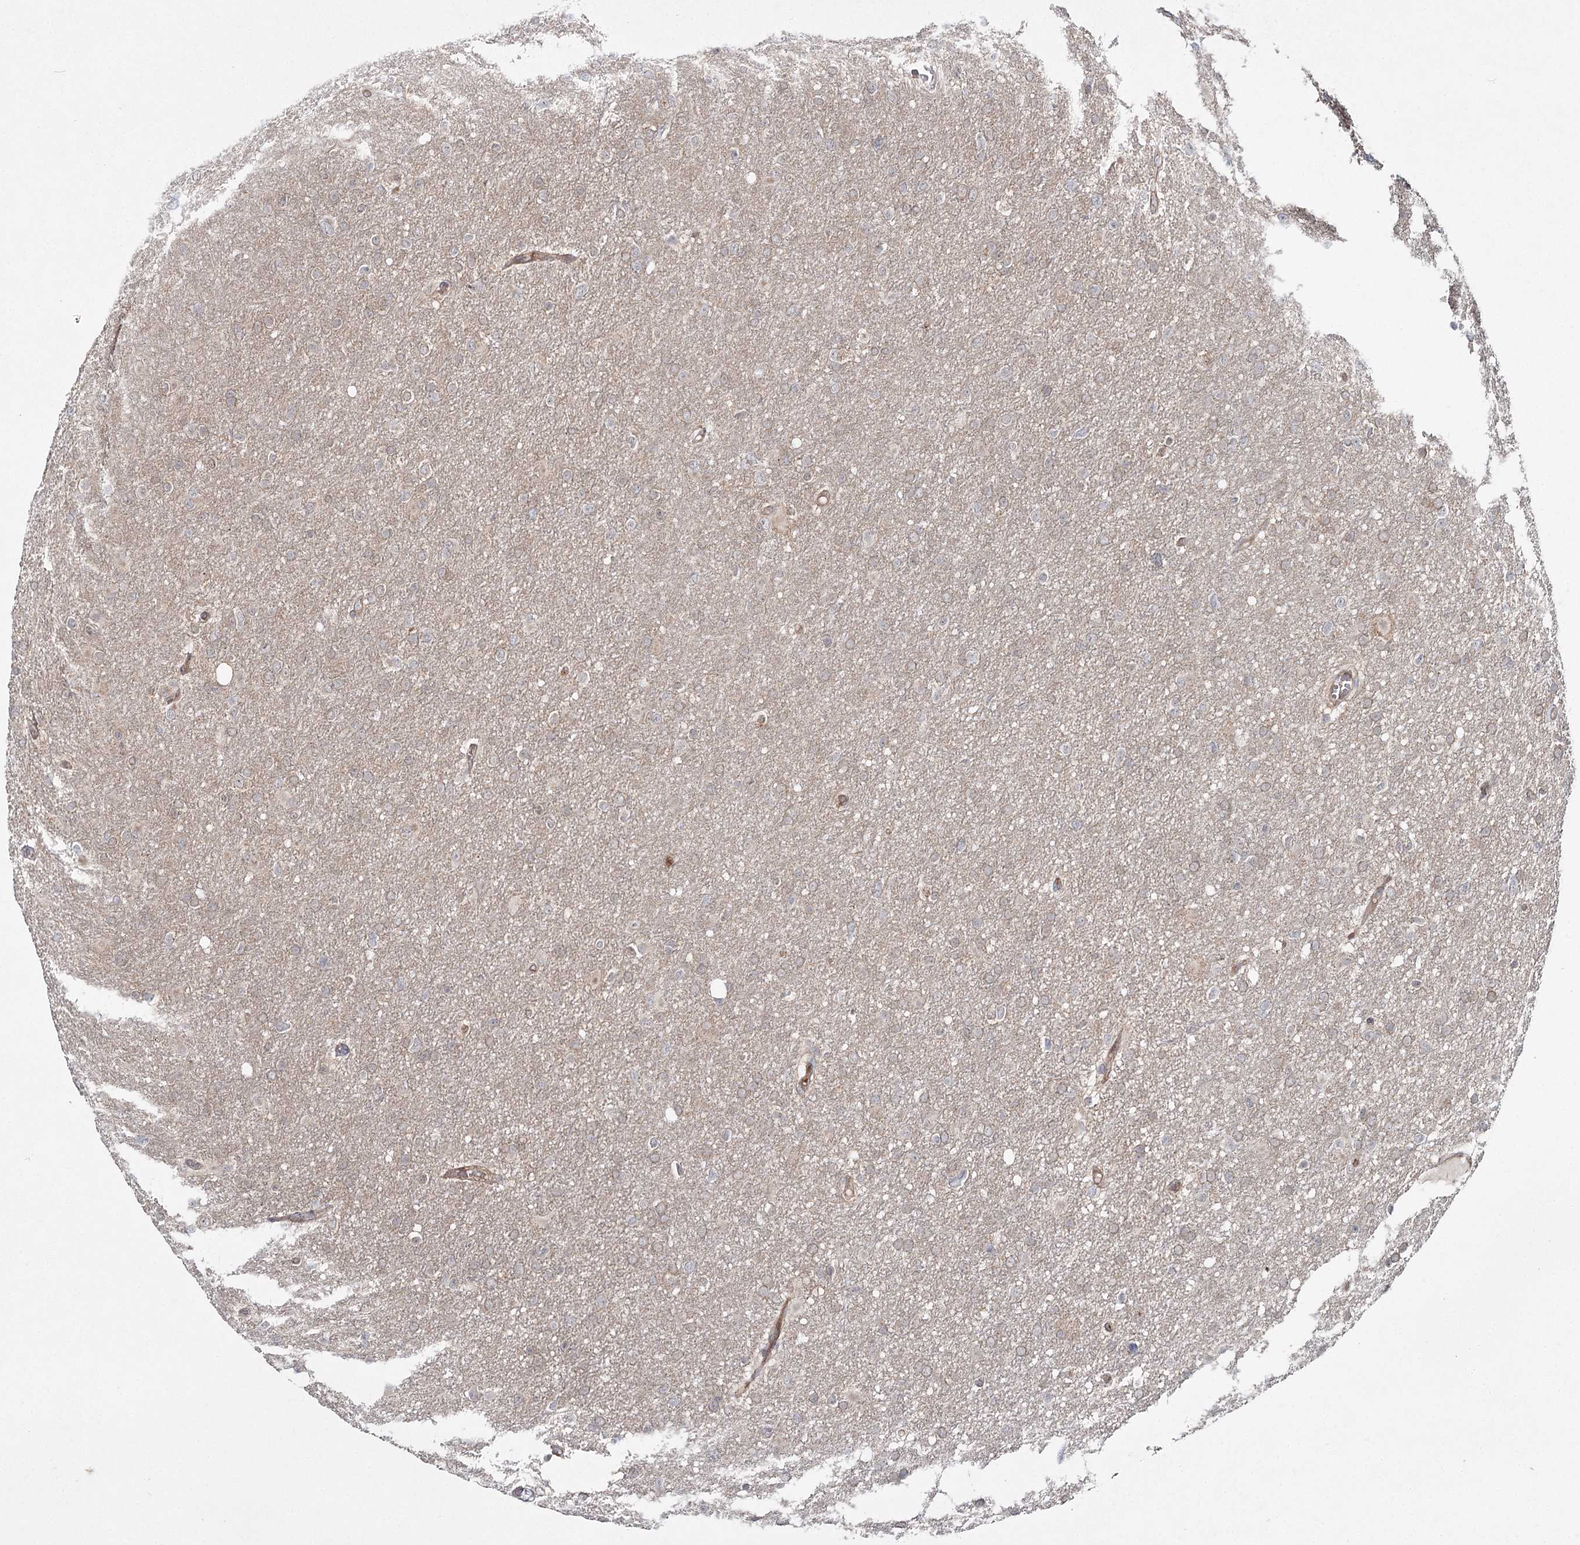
{"staining": {"intensity": "weak", "quantity": "25%-75%", "location": "cytoplasmic/membranous"}, "tissue": "glioma", "cell_type": "Tumor cells", "image_type": "cancer", "snomed": [{"axis": "morphology", "description": "Glioma, malignant, High grade"}, {"axis": "topography", "description": "Cerebral cortex"}], "caption": "Immunohistochemical staining of malignant high-grade glioma demonstrates low levels of weak cytoplasmic/membranous staining in approximately 25%-75% of tumor cells.", "gene": "WDR44", "patient": {"sex": "female", "age": 36}}